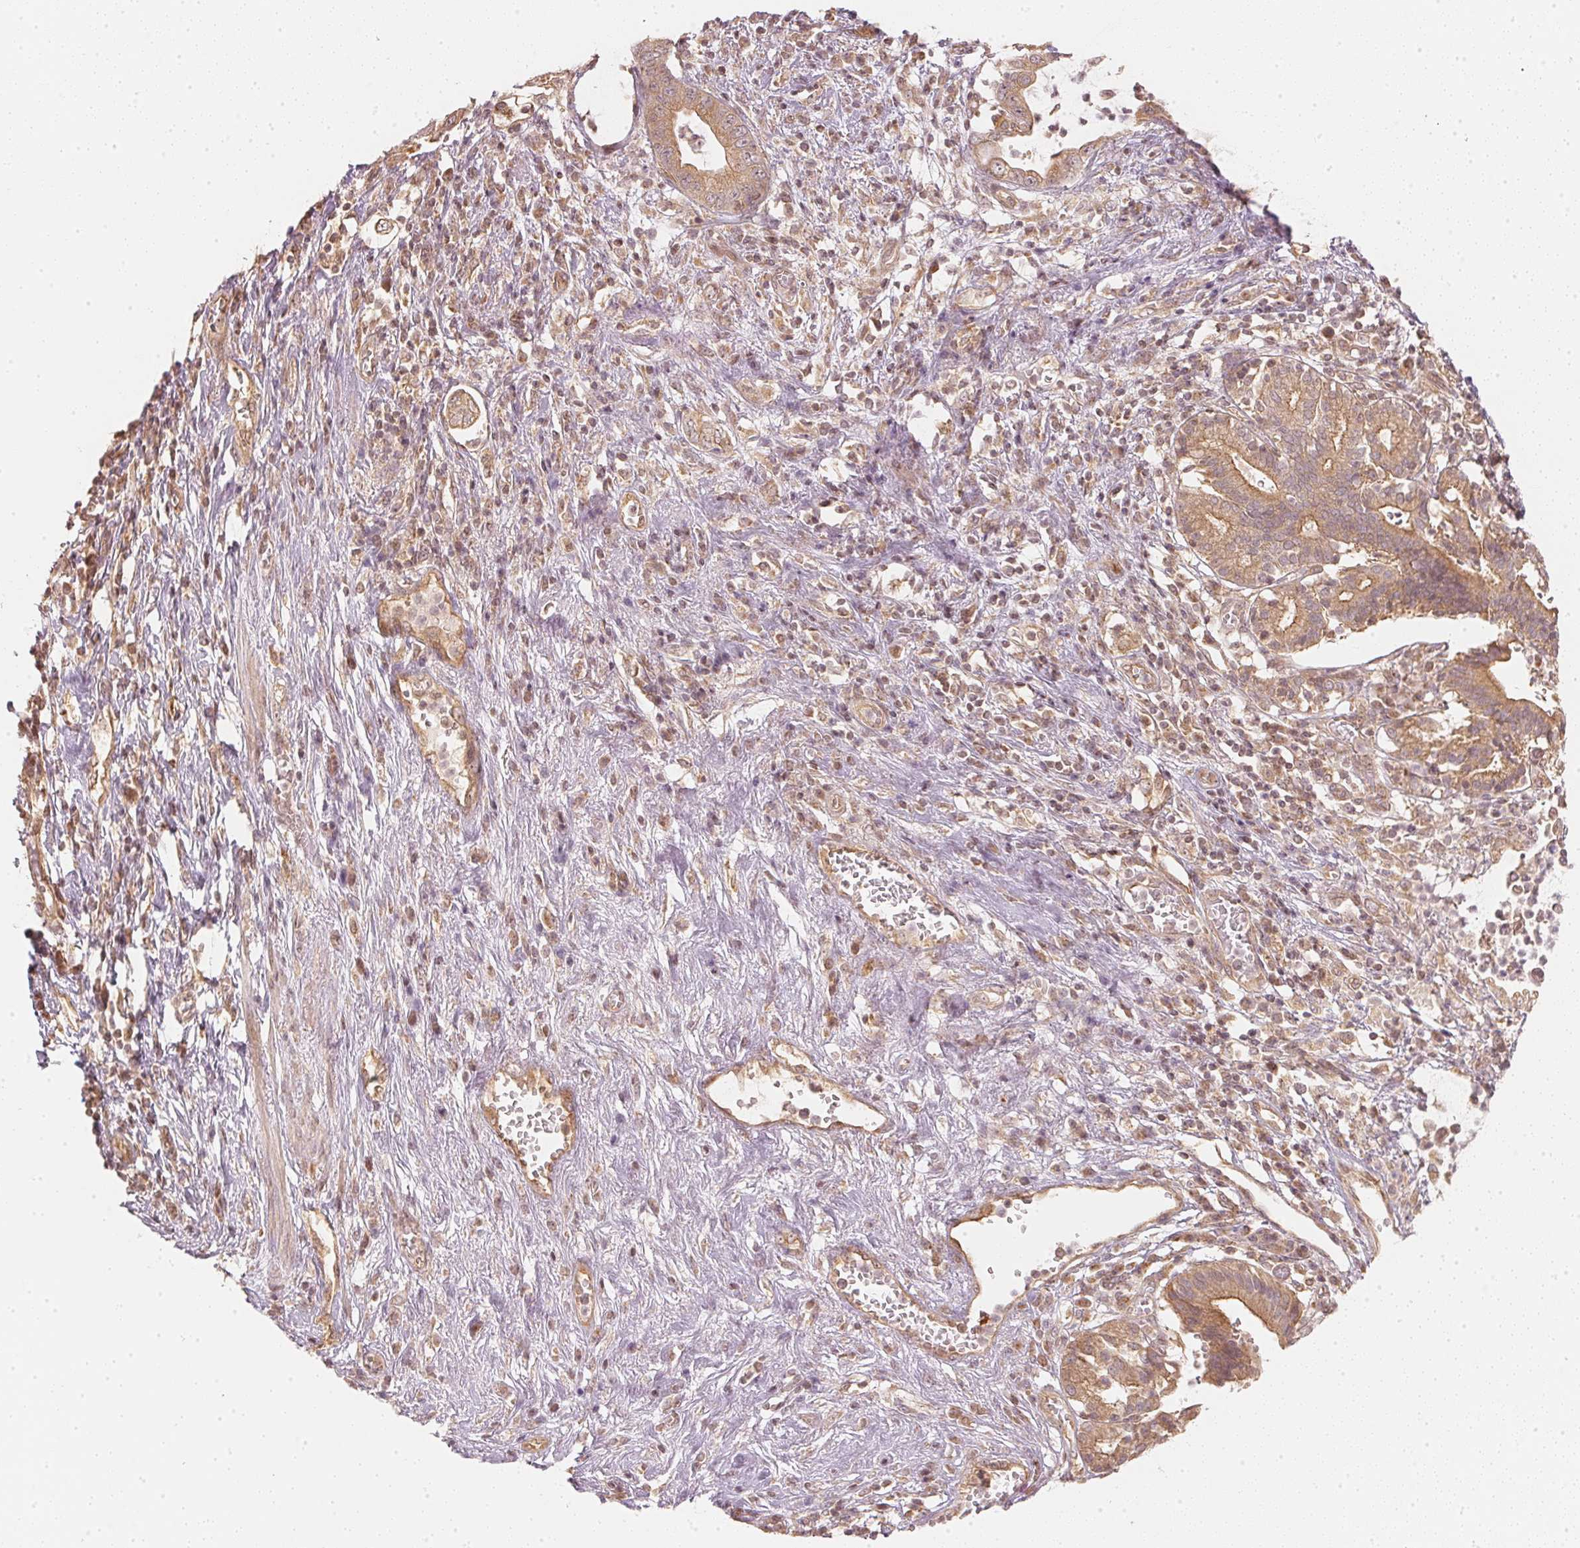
{"staining": {"intensity": "moderate", "quantity": ">75%", "location": "cytoplasmic/membranous"}, "tissue": "pancreatic cancer", "cell_type": "Tumor cells", "image_type": "cancer", "snomed": [{"axis": "morphology", "description": "Adenocarcinoma, NOS"}, {"axis": "topography", "description": "Pancreas"}], "caption": "Human pancreatic cancer (adenocarcinoma) stained for a protein (brown) exhibits moderate cytoplasmic/membranous positive expression in about >75% of tumor cells.", "gene": "WDR54", "patient": {"sex": "female", "age": 72}}